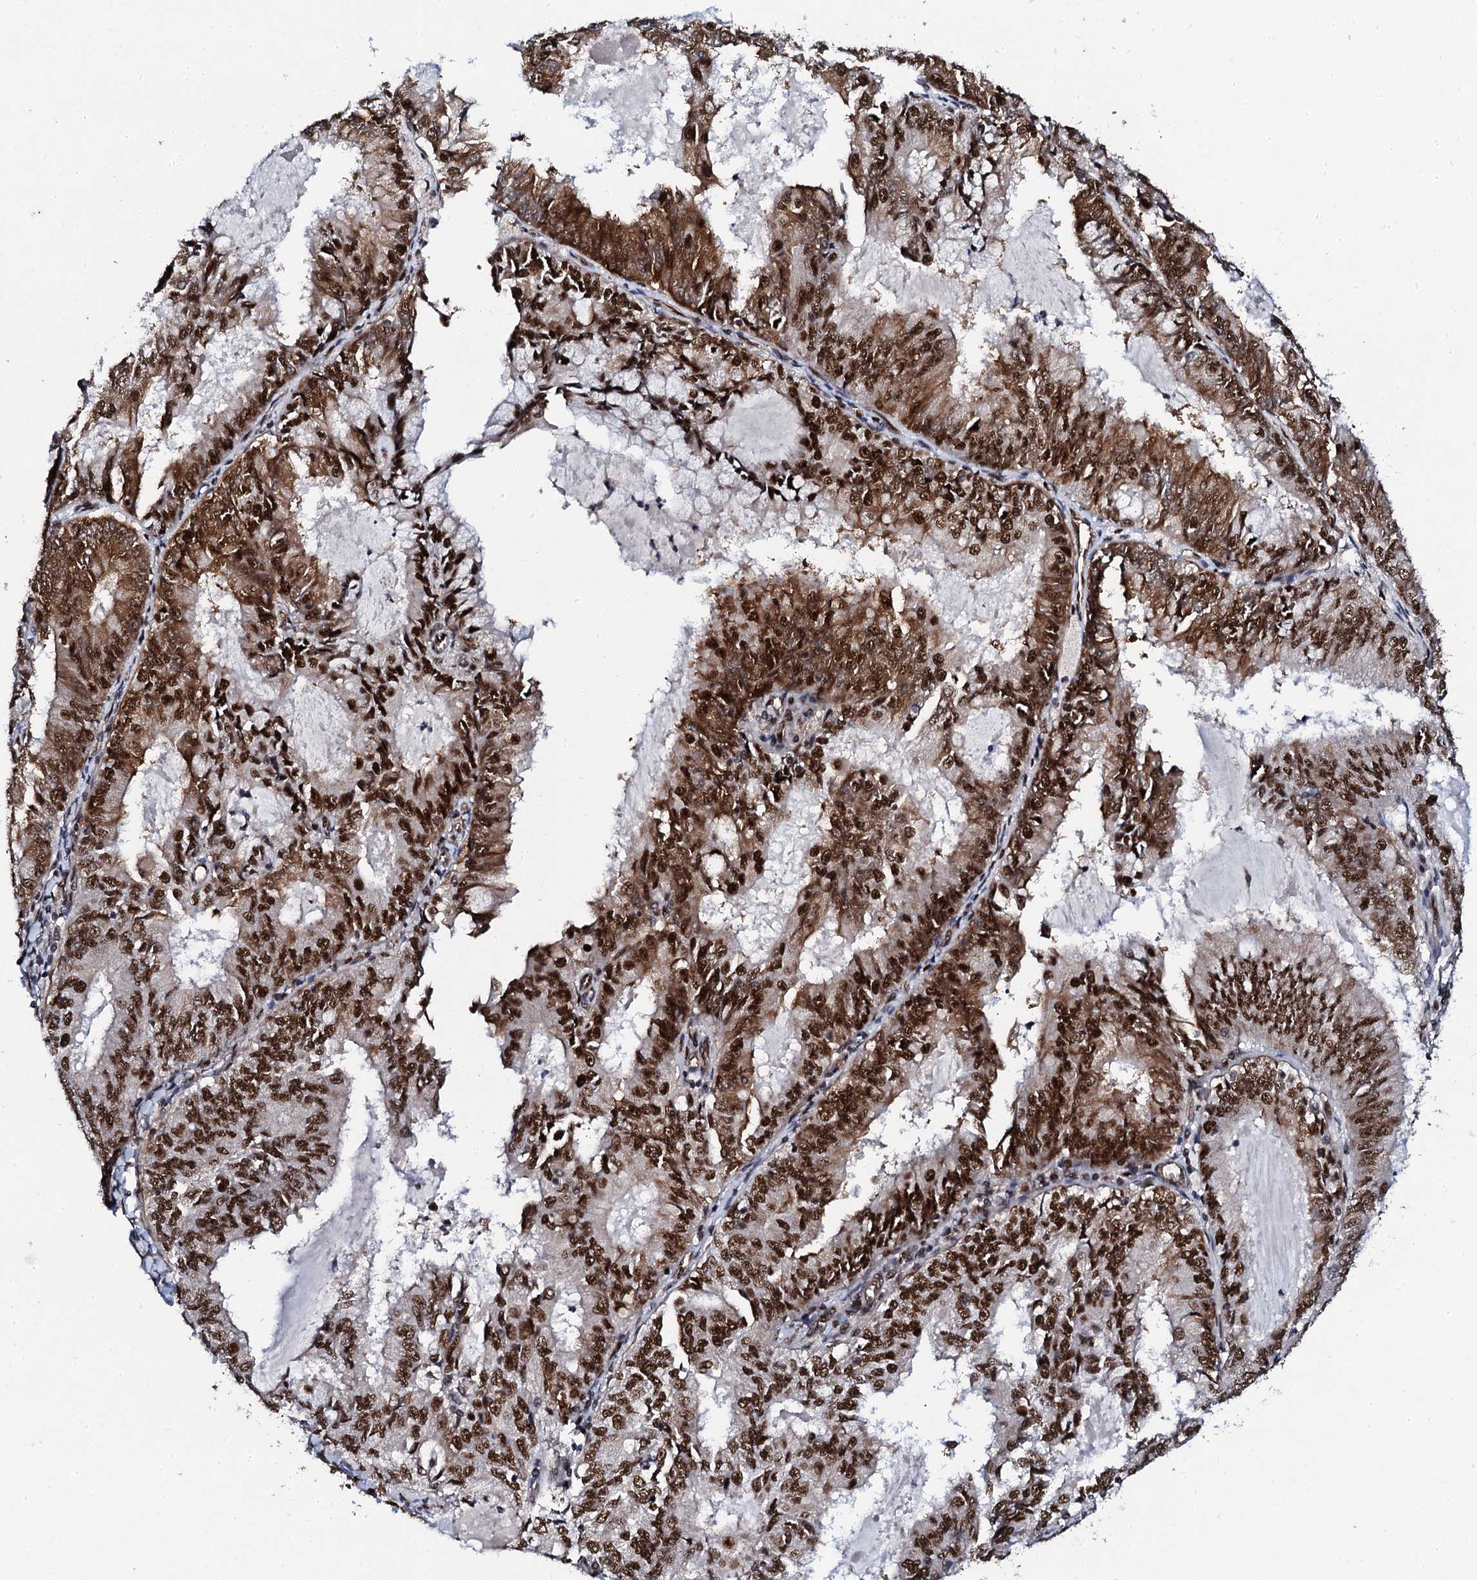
{"staining": {"intensity": "strong", "quantity": ">75%", "location": "nuclear"}, "tissue": "endometrial cancer", "cell_type": "Tumor cells", "image_type": "cancer", "snomed": [{"axis": "morphology", "description": "Adenocarcinoma, NOS"}, {"axis": "topography", "description": "Endometrium"}], "caption": "DAB (3,3'-diaminobenzidine) immunohistochemical staining of adenocarcinoma (endometrial) reveals strong nuclear protein positivity in about >75% of tumor cells.", "gene": "CSTF3", "patient": {"sex": "female", "age": 57}}